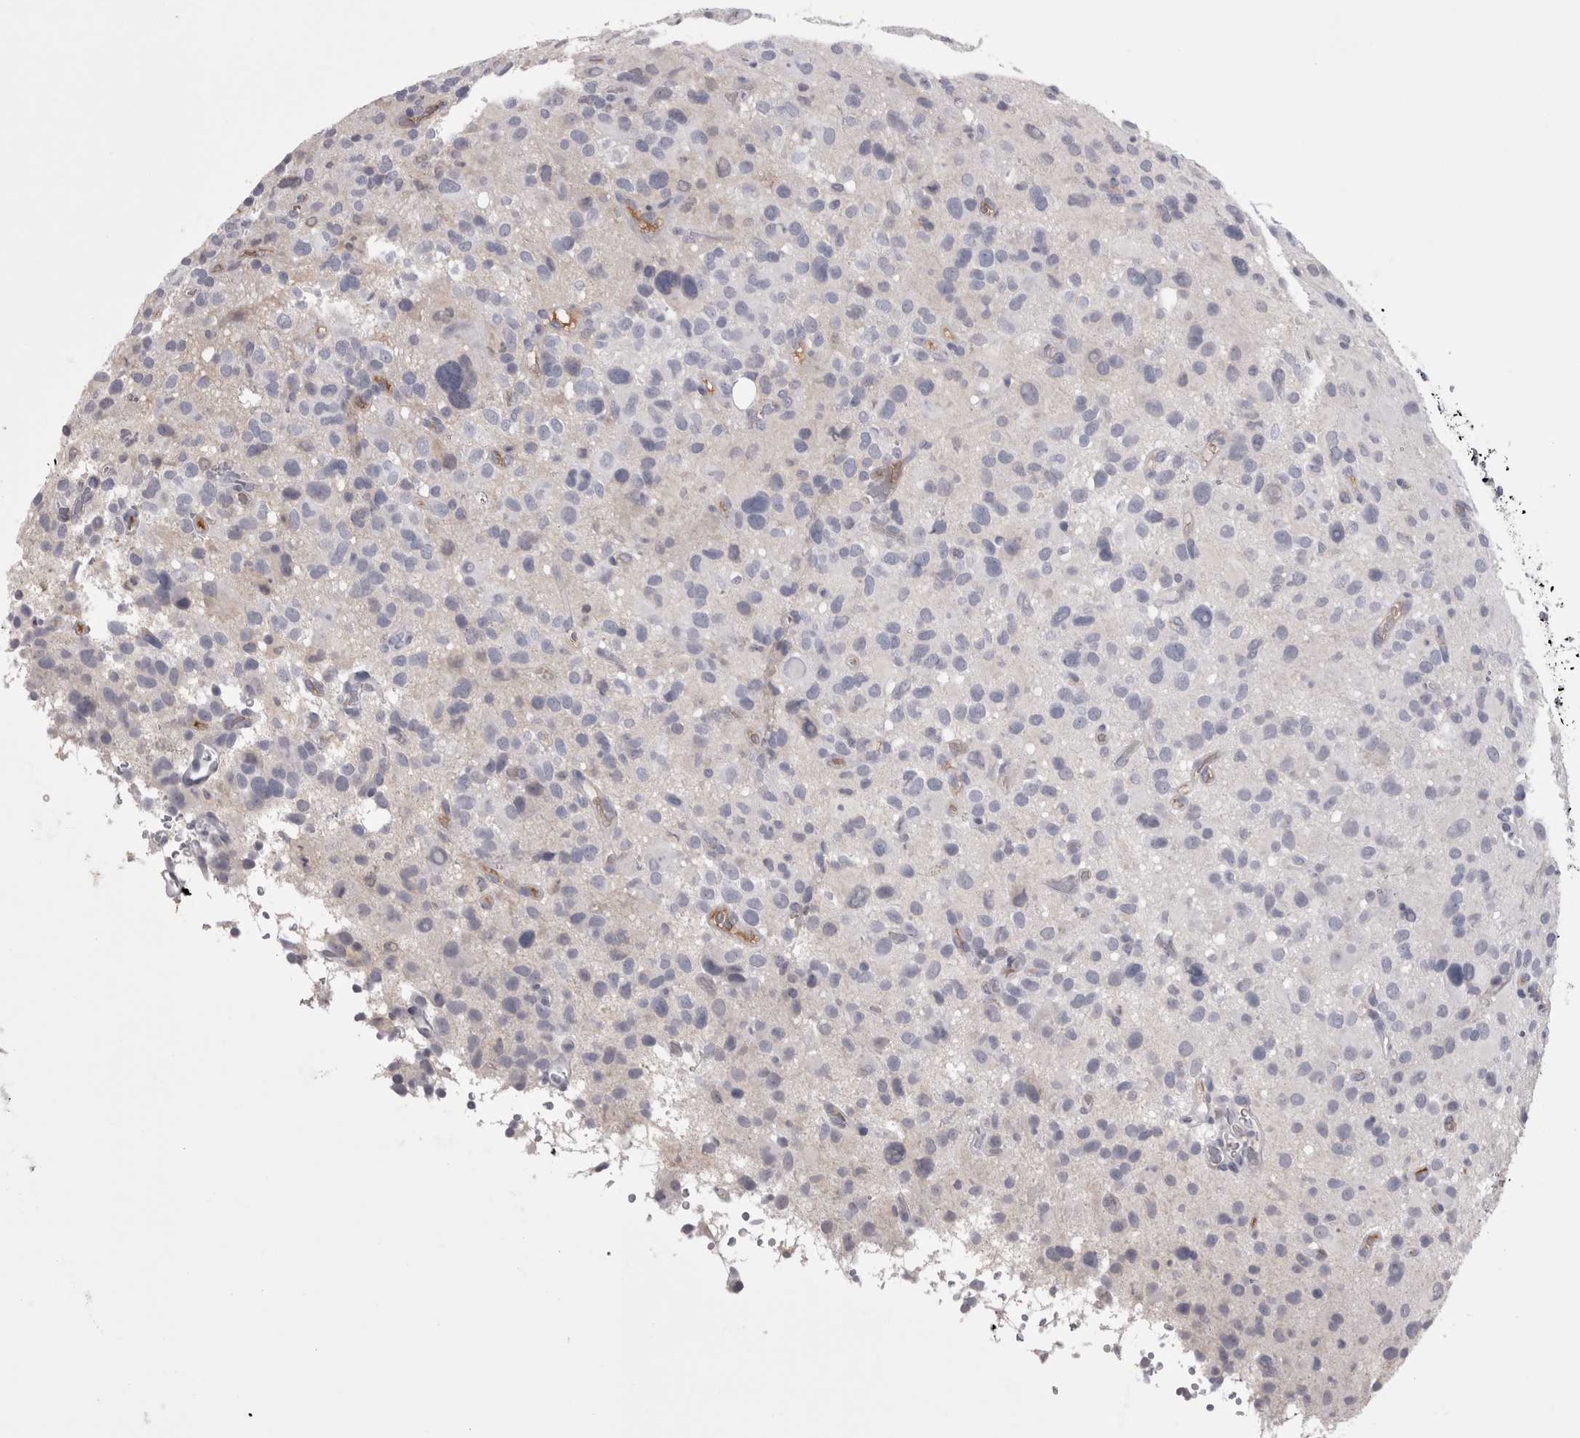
{"staining": {"intensity": "negative", "quantity": "none", "location": "none"}, "tissue": "glioma", "cell_type": "Tumor cells", "image_type": "cancer", "snomed": [{"axis": "morphology", "description": "Glioma, malignant, High grade"}, {"axis": "topography", "description": "Brain"}], "caption": "This is a micrograph of immunohistochemistry (IHC) staining of glioma, which shows no positivity in tumor cells.", "gene": "SAA4", "patient": {"sex": "male", "age": 48}}